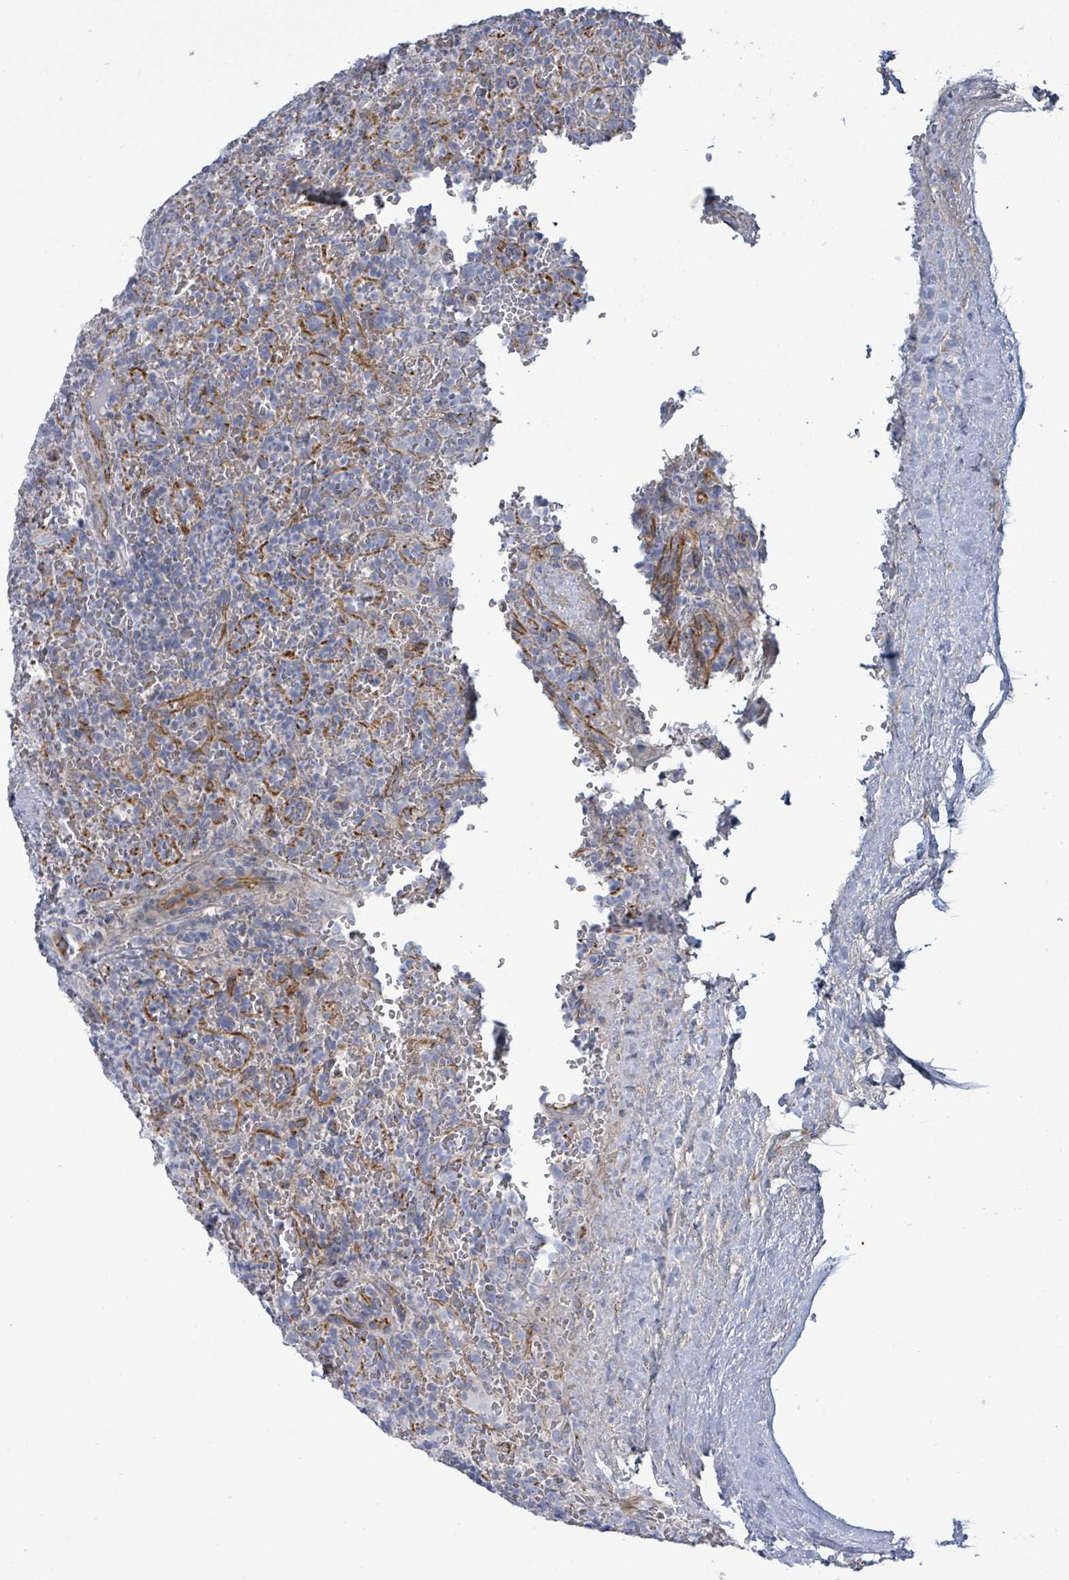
{"staining": {"intensity": "negative", "quantity": "none", "location": "none"}, "tissue": "lymphoma", "cell_type": "Tumor cells", "image_type": "cancer", "snomed": [{"axis": "morphology", "description": "Malignant lymphoma, non-Hodgkin's type, Low grade"}, {"axis": "topography", "description": "Spleen"}], "caption": "Immunohistochemistry of lymphoma displays no positivity in tumor cells. (DAB (3,3'-diaminobenzidine) immunohistochemistry with hematoxylin counter stain).", "gene": "ALG12", "patient": {"sex": "female", "age": 64}}